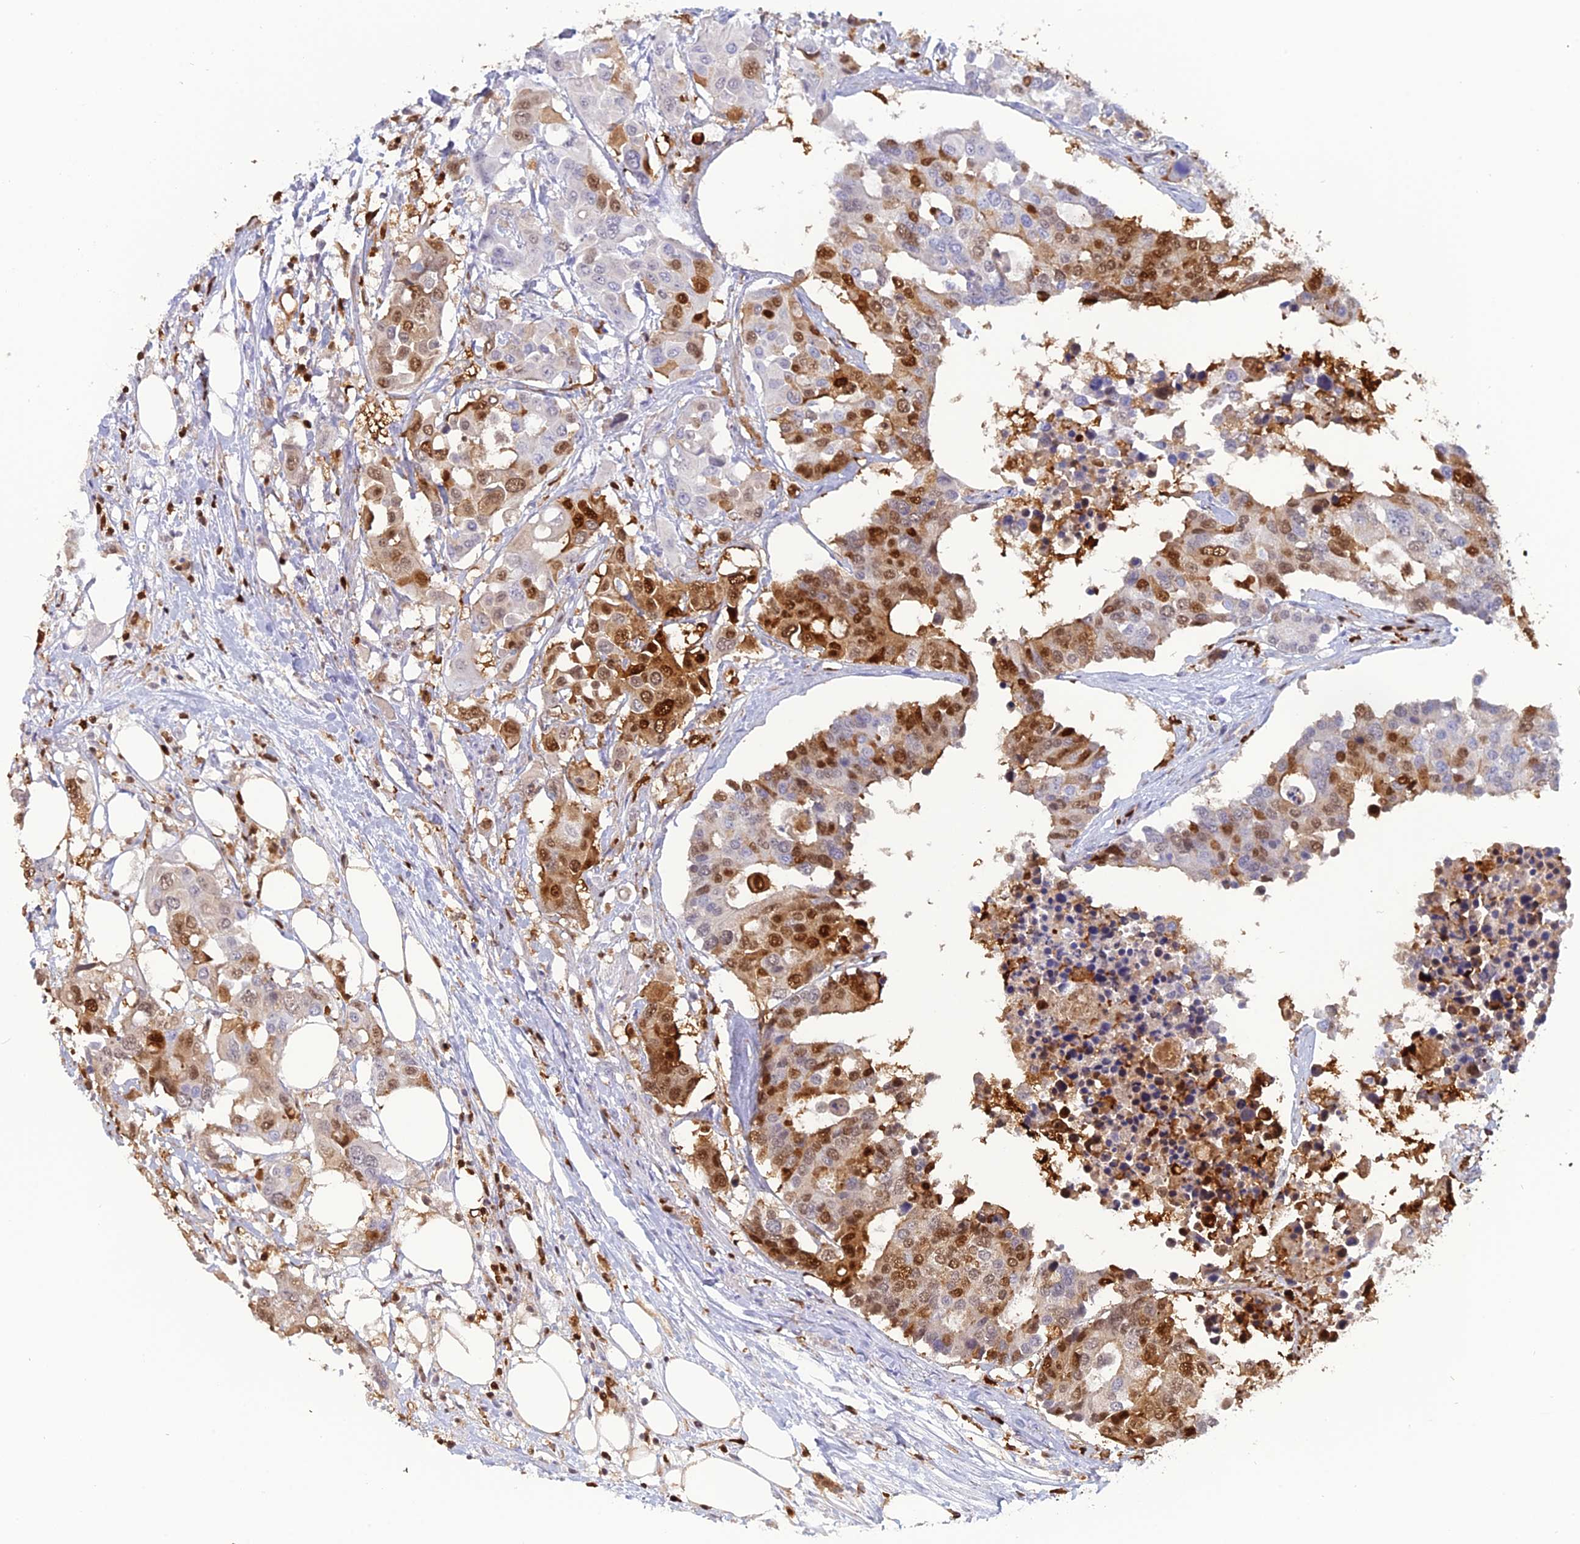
{"staining": {"intensity": "moderate", "quantity": "25%-75%", "location": "cytoplasmic/membranous,nuclear"}, "tissue": "colorectal cancer", "cell_type": "Tumor cells", "image_type": "cancer", "snomed": [{"axis": "morphology", "description": "Adenocarcinoma, NOS"}, {"axis": "topography", "description": "Colon"}], "caption": "Protein expression analysis of human adenocarcinoma (colorectal) reveals moderate cytoplasmic/membranous and nuclear staining in about 25%-75% of tumor cells. The staining was performed using DAB to visualize the protein expression in brown, while the nuclei were stained in blue with hematoxylin (Magnification: 20x).", "gene": "PGBD4", "patient": {"sex": "male", "age": 77}}